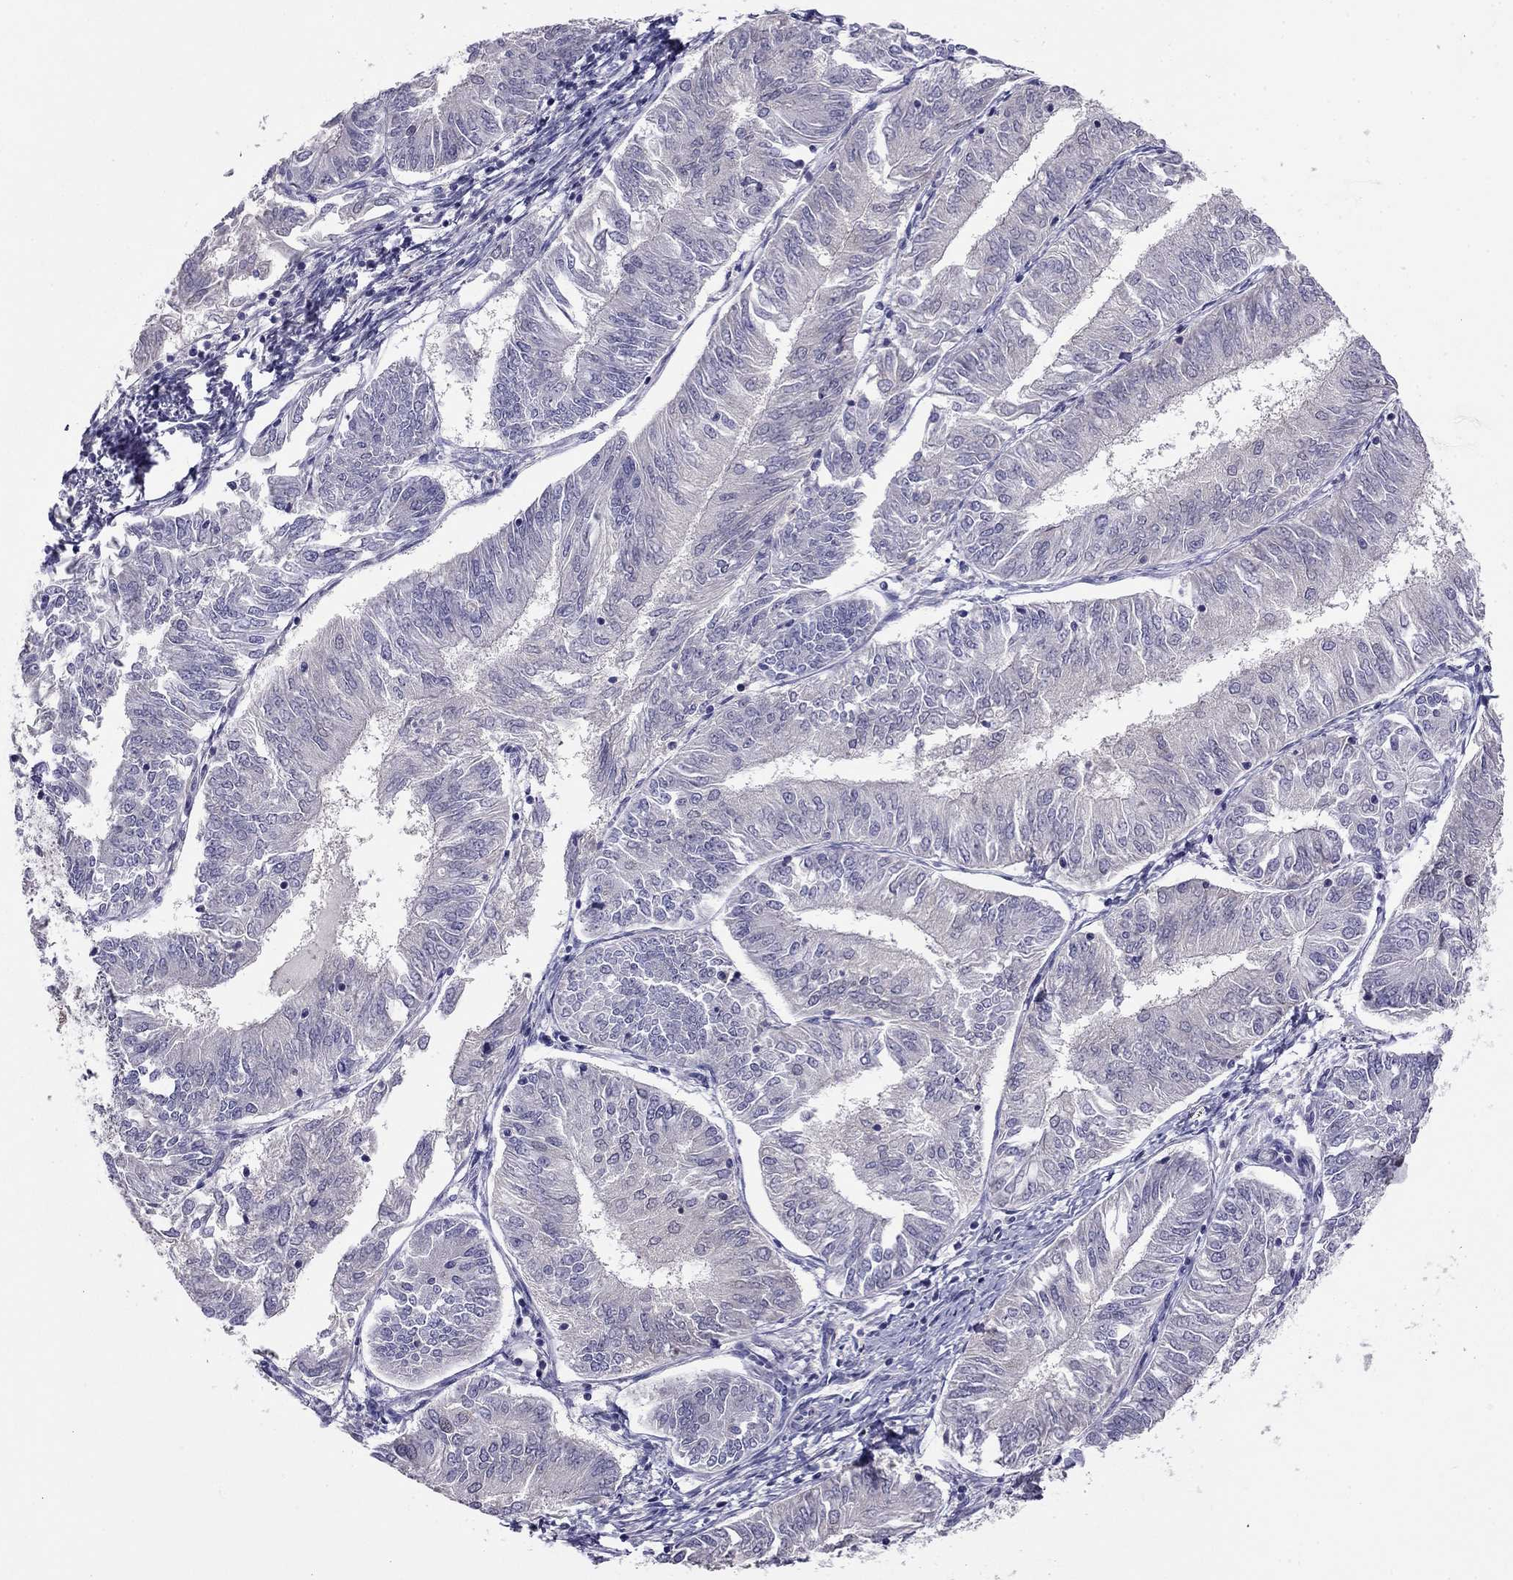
{"staining": {"intensity": "negative", "quantity": "none", "location": "none"}, "tissue": "endometrial cancer", "cell_type": "Tumor cells", "image_type": "cancer", "snomed": [{"axis": "morphology", "description": "Adenocarcinoma, NOS"}, {"axis": "topography", "description": "Endometrium"}], "caption": "Adenocarcinoma (endometrial) was stained to show a protein in brown. There is no significant positivity in tumor cells.", "gene": "LRRC39", "patient": {"sex": "female", "age": 58}}